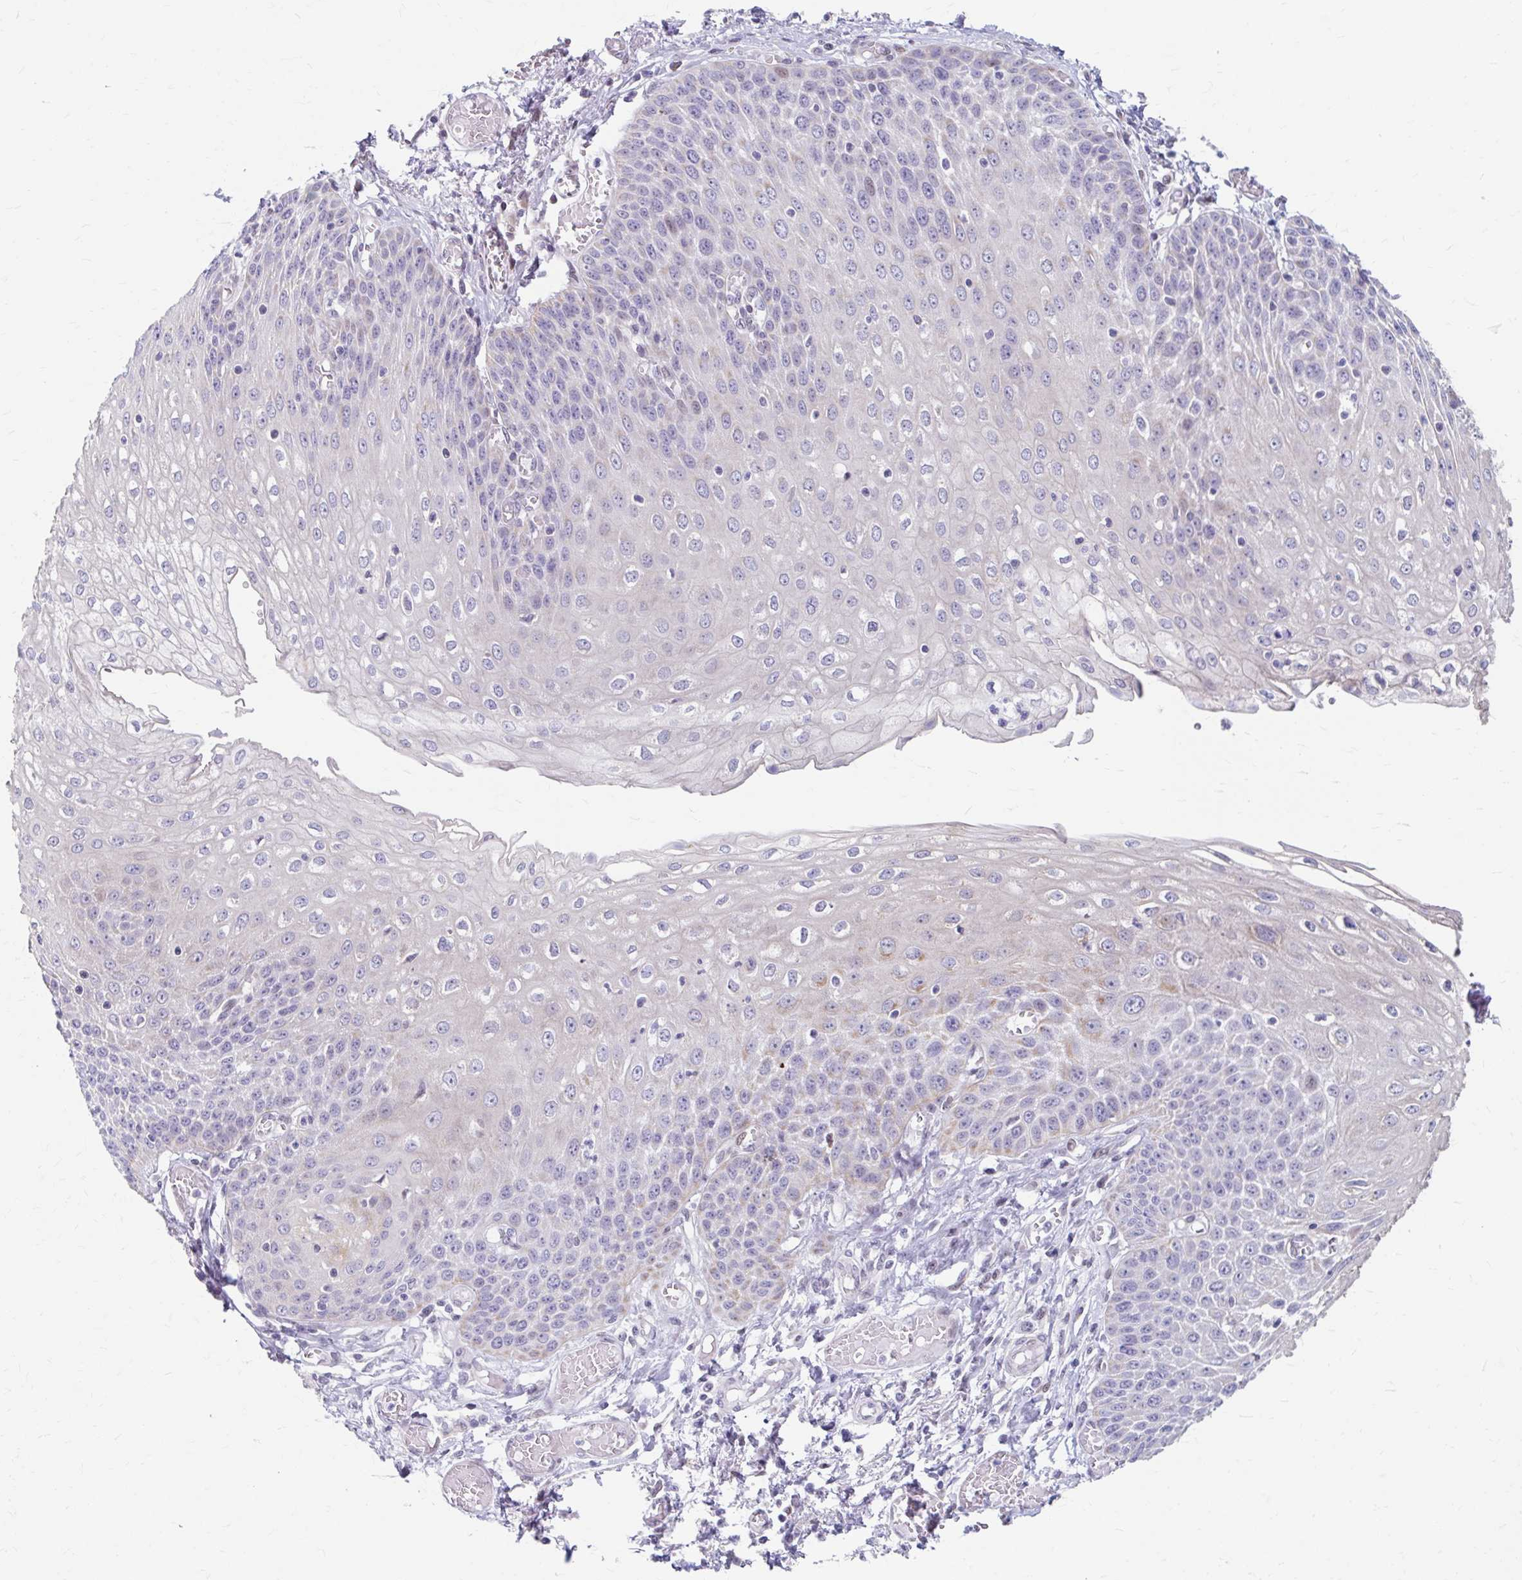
{"staining": {"intensity": "moderate", "quantity": "<25%", "location": "cytoplasmic/membranous"}, "tissue": "esophagus", "cell_type": "Squamous epithelial cells", "image_type": "normal", "snomed": [{"axis": "morphology", "description": "Normal tissue, NOS"}, {"axis": "morphology", "description": "Adenocarcinoma, NOS"}, {"axis": "topography", "description": "Esophagus"}], "caption": "The micrograph reveals staining of unremarkable esophagus, revealing moderate cytoplasmic/membranous protein expression (brown color) within squamous epithelial cells.", "gene": "BEAN1", "patient": {"sex": "male", "age": 81}}